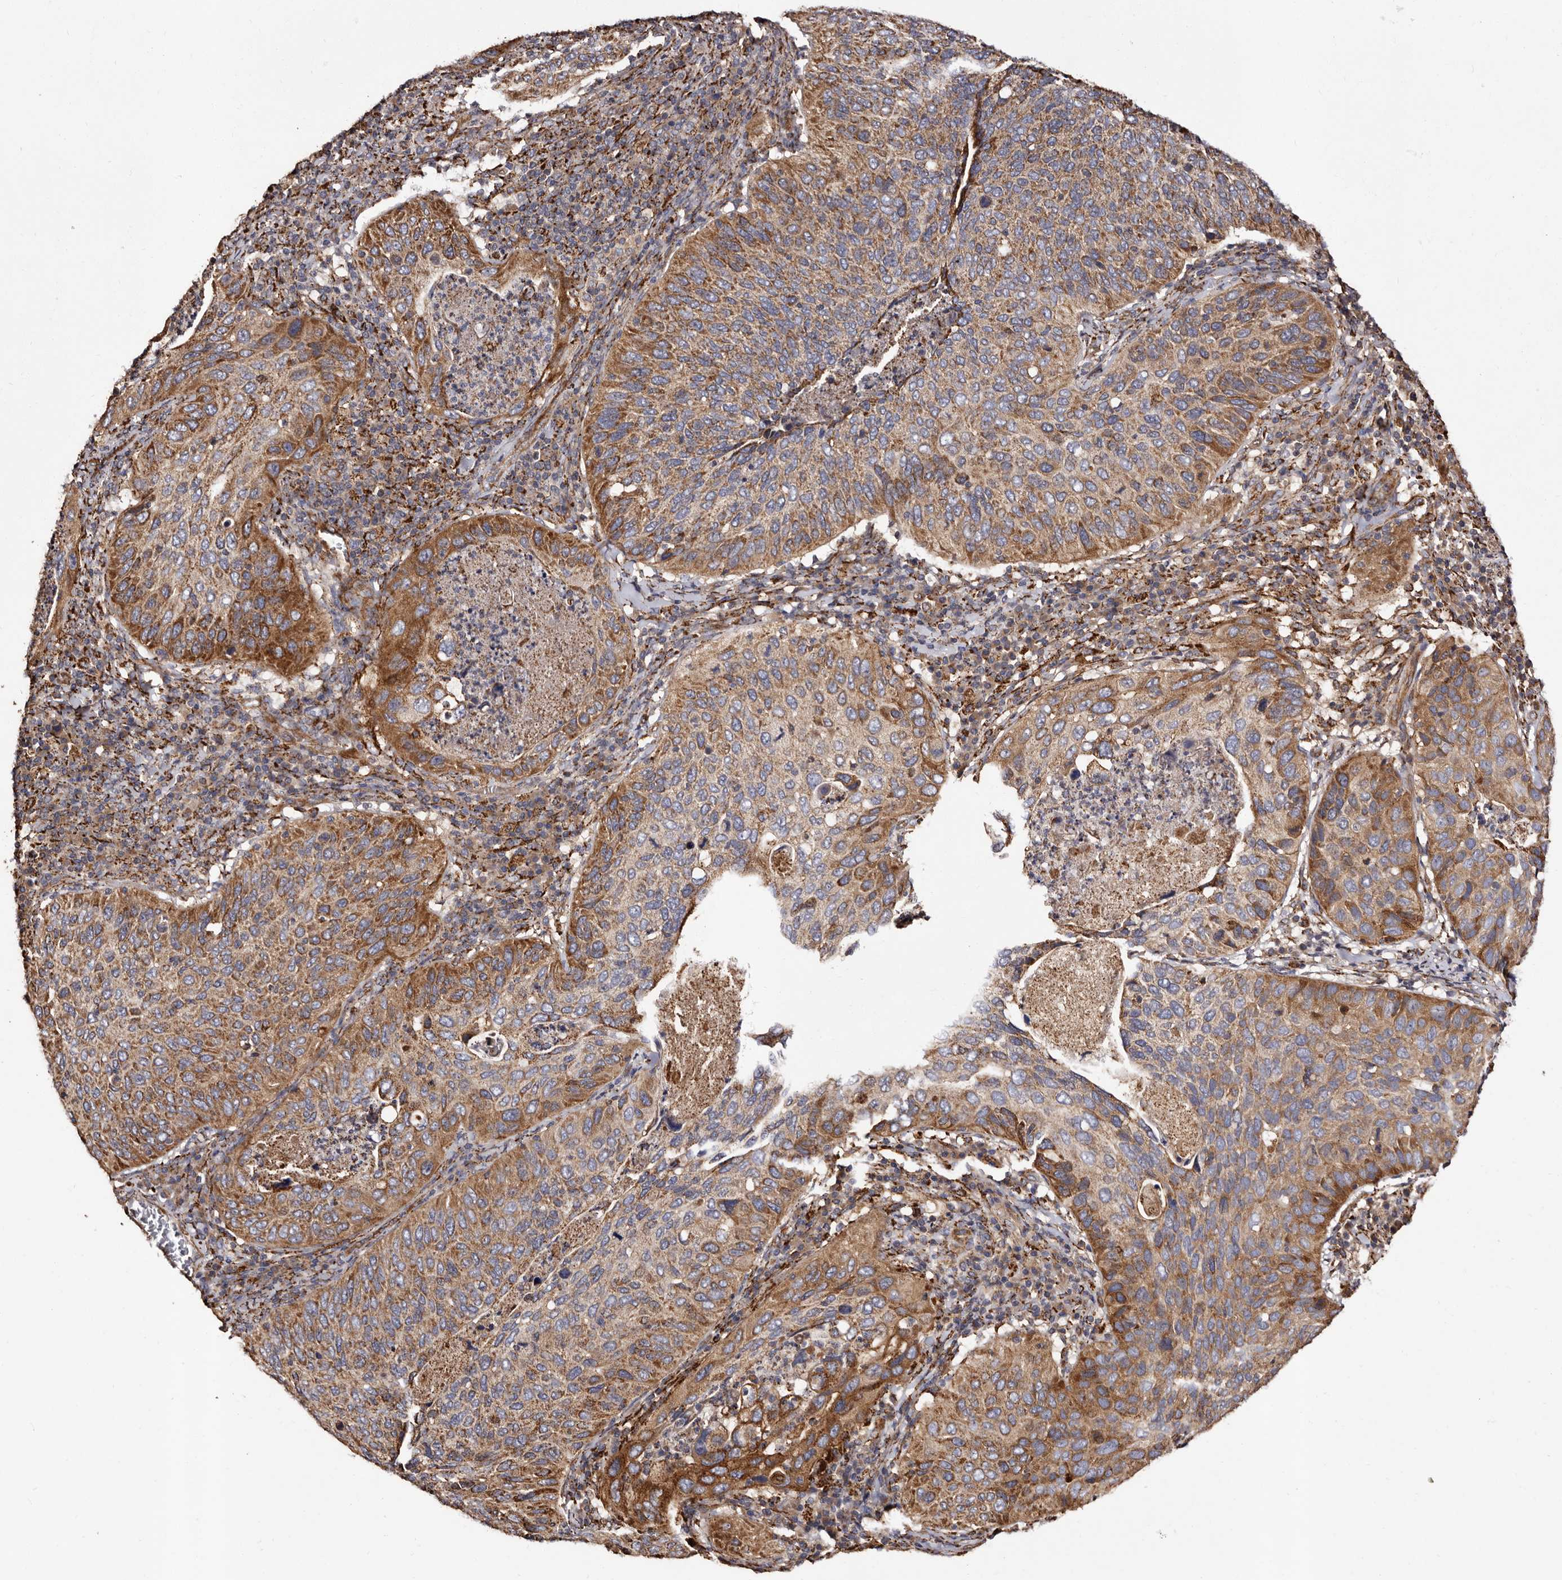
{"staining": {"intensity": "moderate", "quantity": ">75%", "location": "cytoplasmic/membranous"}, "tissue": "cervical cancer", "cell_type": "Tumor cells", "image_type": "cancer", "snomed": [{"axis": "morphology", "description": "Squamous cell carcinoma, NOS"}, {"axis": "topography", "description": "Cervix"}], "caption": "Moderate cytoplasmic/membranous expression for a protein is present in about >75% of tumor cells of squamous cell carcinoma (cervical) using immunohistochemistry (IHC).", "gene": "LUZP1", "patient": {"sex": "female", "age": 38}}